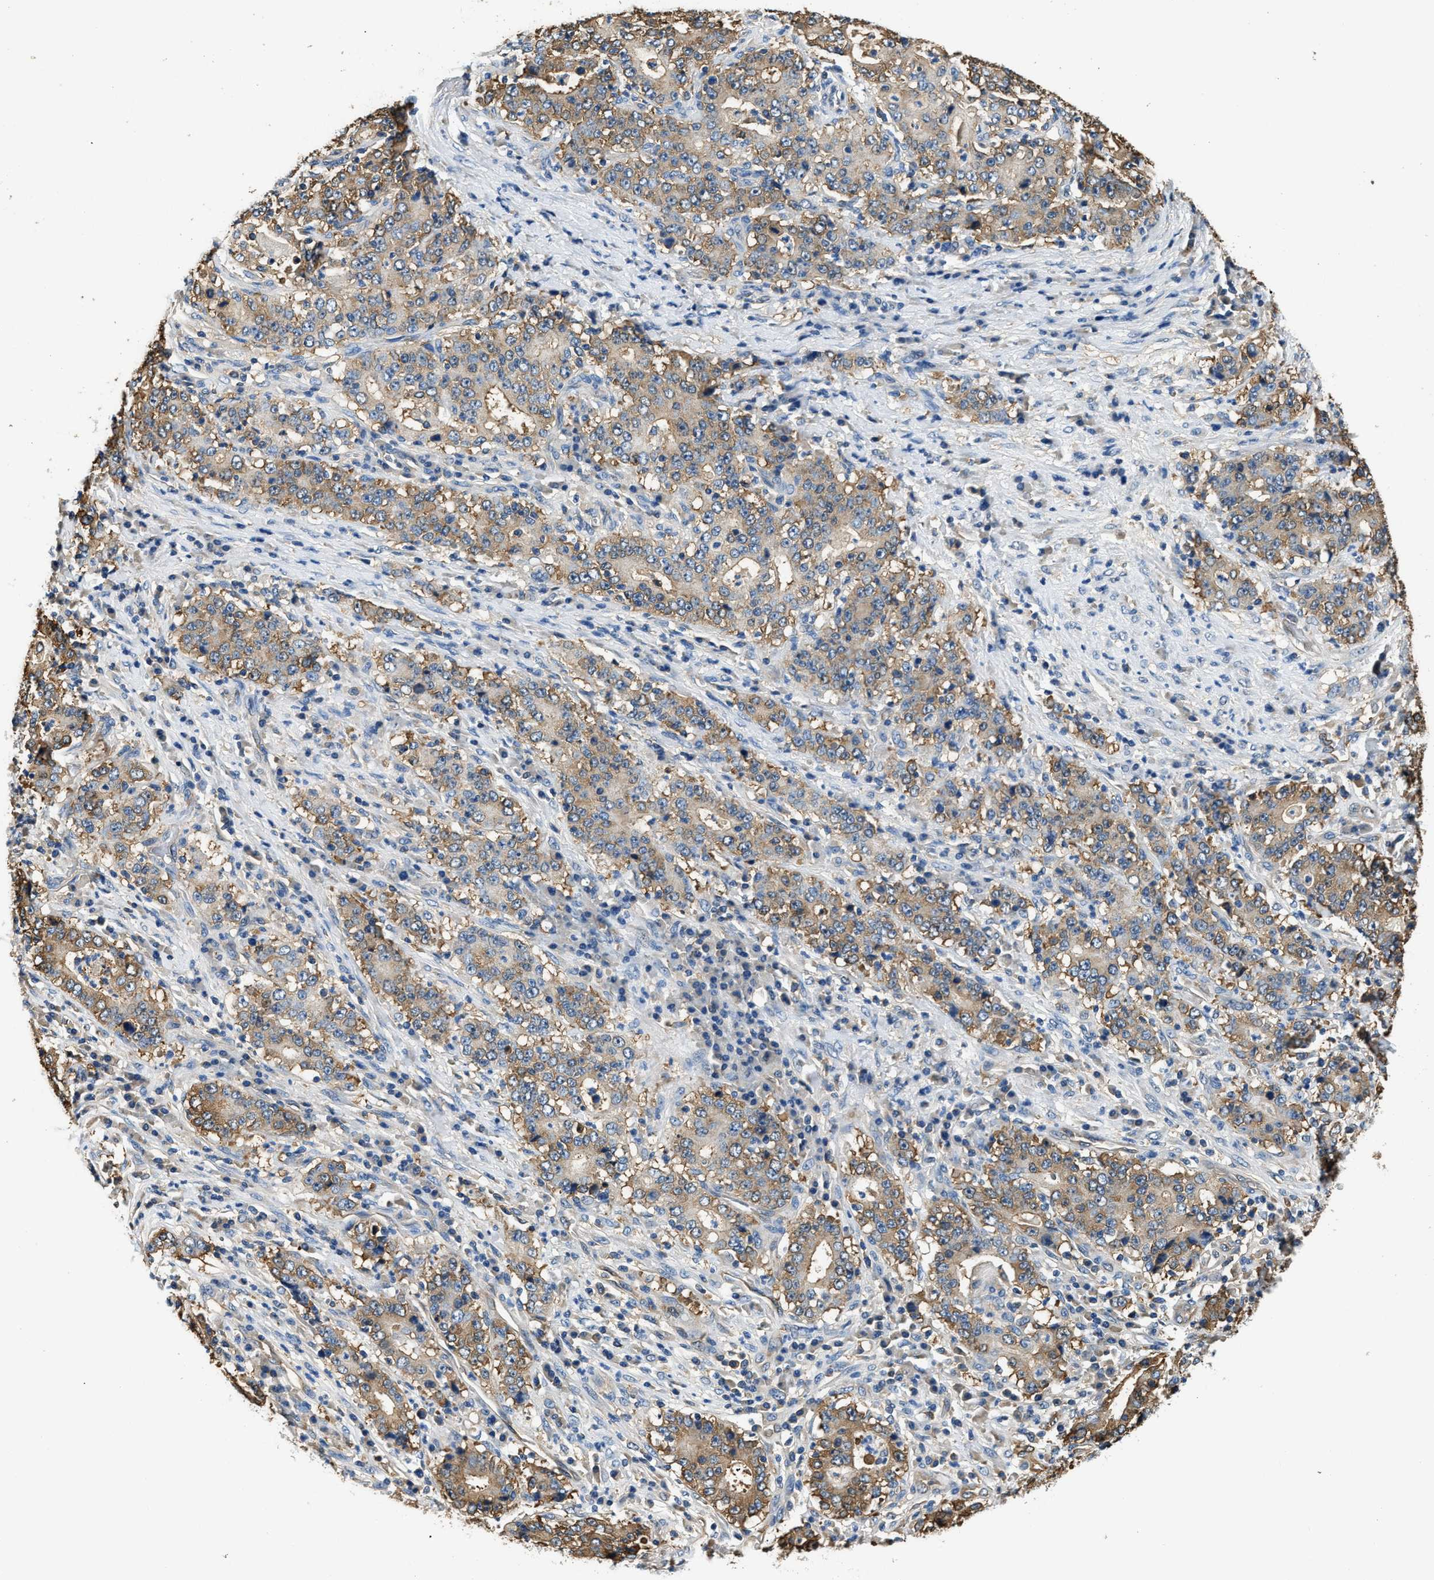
{"staining": {"intensity": "moderate", "quantity": ">75%", "location": "cytoplasmic/membranous"}, "tissue": "stomach cancer", "cell_type": "Tumor cells", "image_type": "cancer", "snomed": [{"axis": "morphology", "description": "Normal tissue, NOS"}, {"axis": "morphology", "description": "Adenocarcinoma, NOS"}, {"axis": "topography", "description": "Stomach, upper"}, {"axis": "topography", "description": "Stomach"}], "caption": "Tumor cells show medium levels of moderate cytoplasmic/membranous staining in approximately >75% of cells in human stomach adenocarcinoma.", "gene": "PPP2R1B", "patient": {"sex": "male", "age": 59}}